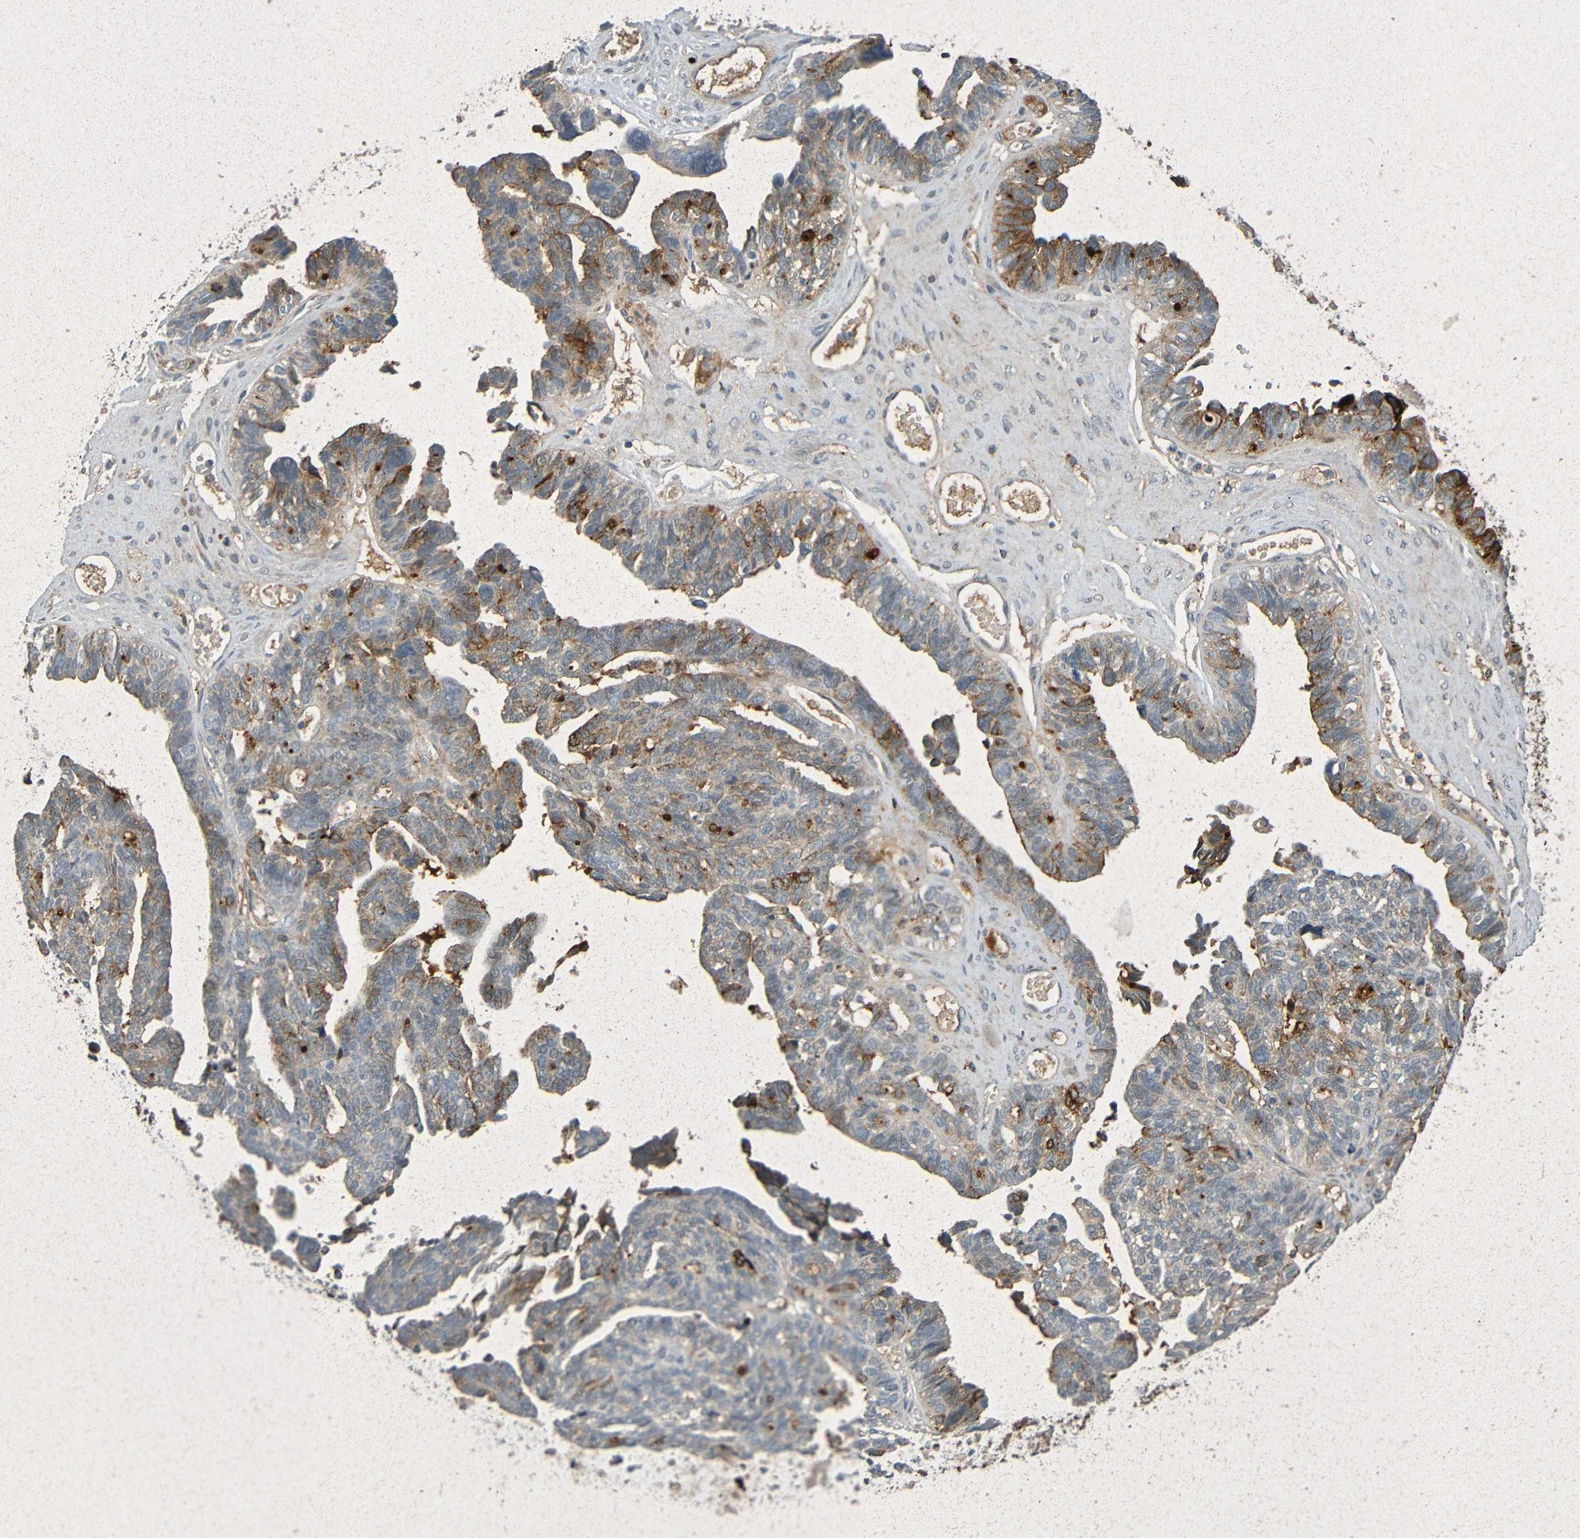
{"staining": {"intensity": "strong", "quantity": "<25%", "location": "cytoplasmic/membranous"}, "tissue": "ovarian cancer", "cell_type": "Tumor cells", "image_type": "cancer", "snomed": [{"axis": "morphology", "description": "Cystadenocarcinoma, serous, NOS"}, {"axis": "topography", "description": "Ovary"}], "caption": "High-magnification brightfield microscopy of ovarian cancer (serous cystadenocarcinoma) stained with DAB (brown) and counterstained with hematoxylin (blue). tumor cells exhibit strong cytoplasmic/membranous staining is present in approximately<25% of cells. (DAB IHC with brightfield microscopy, high magnification).", "gene": "IL10", "patient": {"sex": "female", "age": 79}}